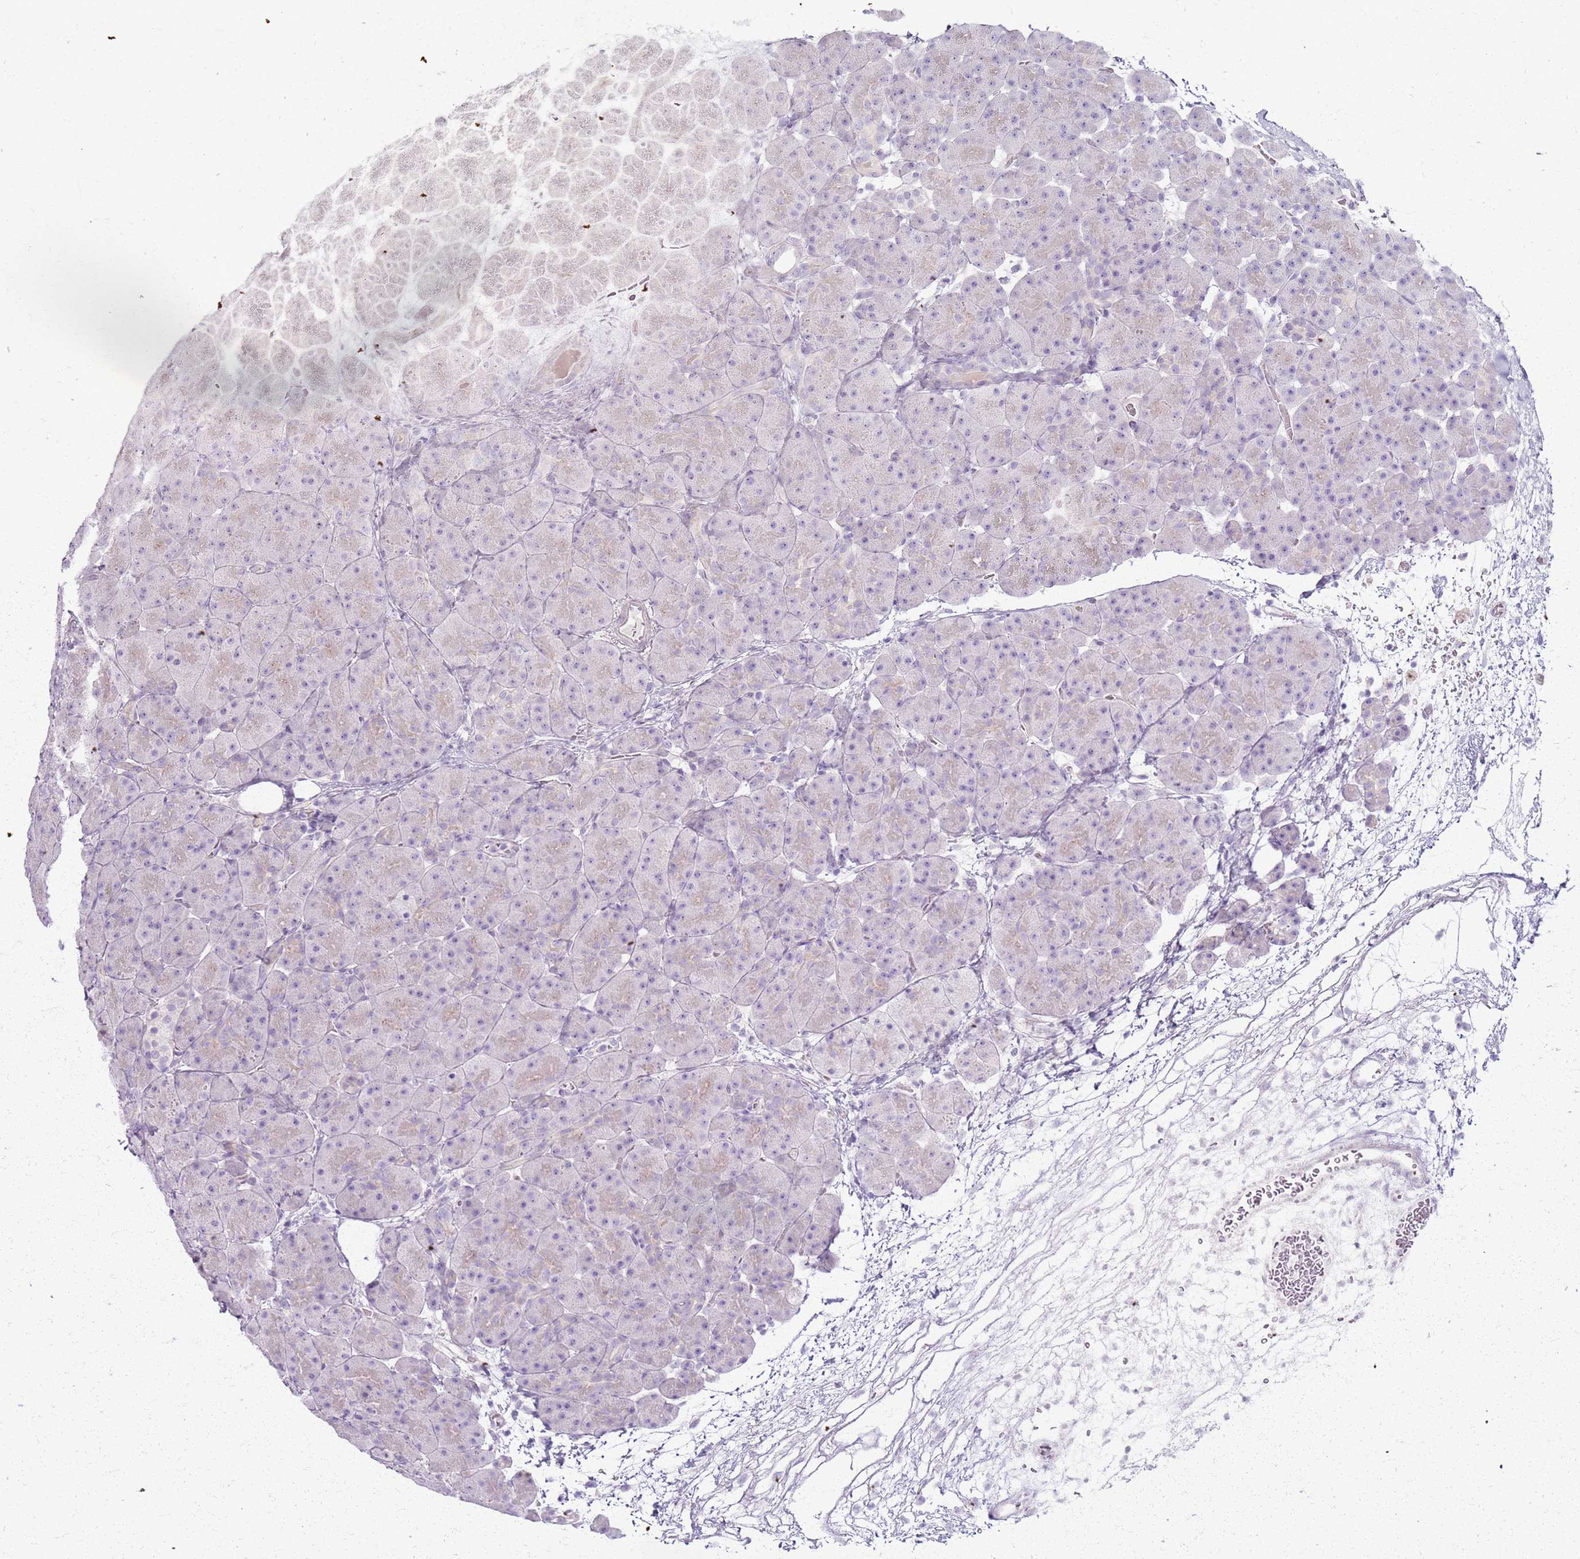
{"staining": {"intensity": "negative", "quantity": "none", "location": "none"}, "tissue": "pancreas", "cell_type": "Exocrine glandular cells", "image_type": "normal", "snomed": [{"axis": "morphology", "description": "Normal tissue, NOS"}, {"axis": "topography", "description": "Pancreas"}], "caption": "Unremarkable pancreas was stained to show a protein in brown. There is no significant expression in exocrine glandular cells.", "gene": "CSRP3", "patient": {"sex": "male", "age": 66}}